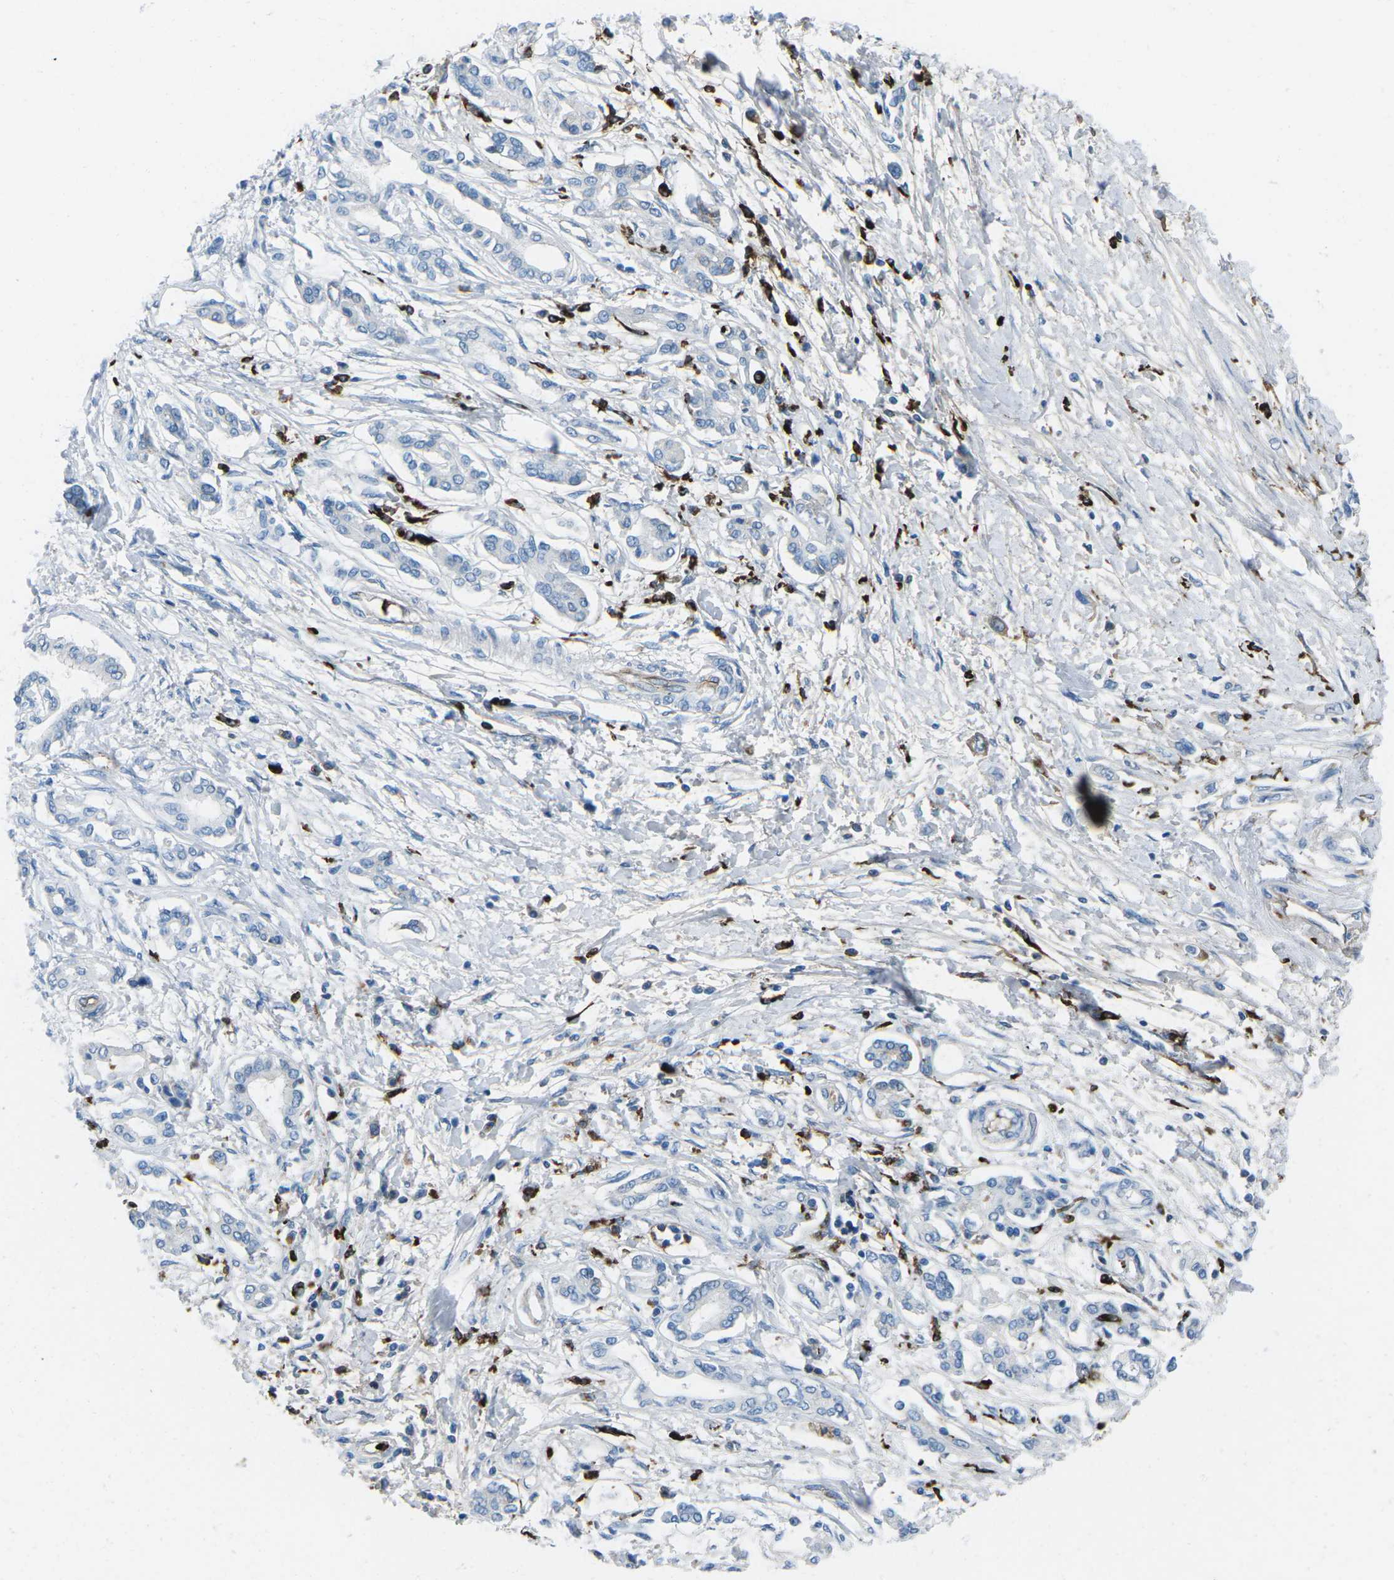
{"staining": {"intensity": "negative", "quantity": "none", "location": "none"}, "tissue": "pancreatic cancer", "cell_type": "Tumor cells", "image_type": "cancer", "snomed": [{"axis": "morphology", "description": "Adenocarcinoma, NOS"}, {"axis": "topography", "description": "Pancreas"}], "caption": "High magnification brightfield microscopy of pancreatic adenocarcinoma stained with DAB (3,3'-diaminobenzidine) (brown) and counterstained with hematoxylin (blue): tumor cells show no significant positivity.", "gene": "FCN1", "patient": {"sex": "male", "age": 56}}